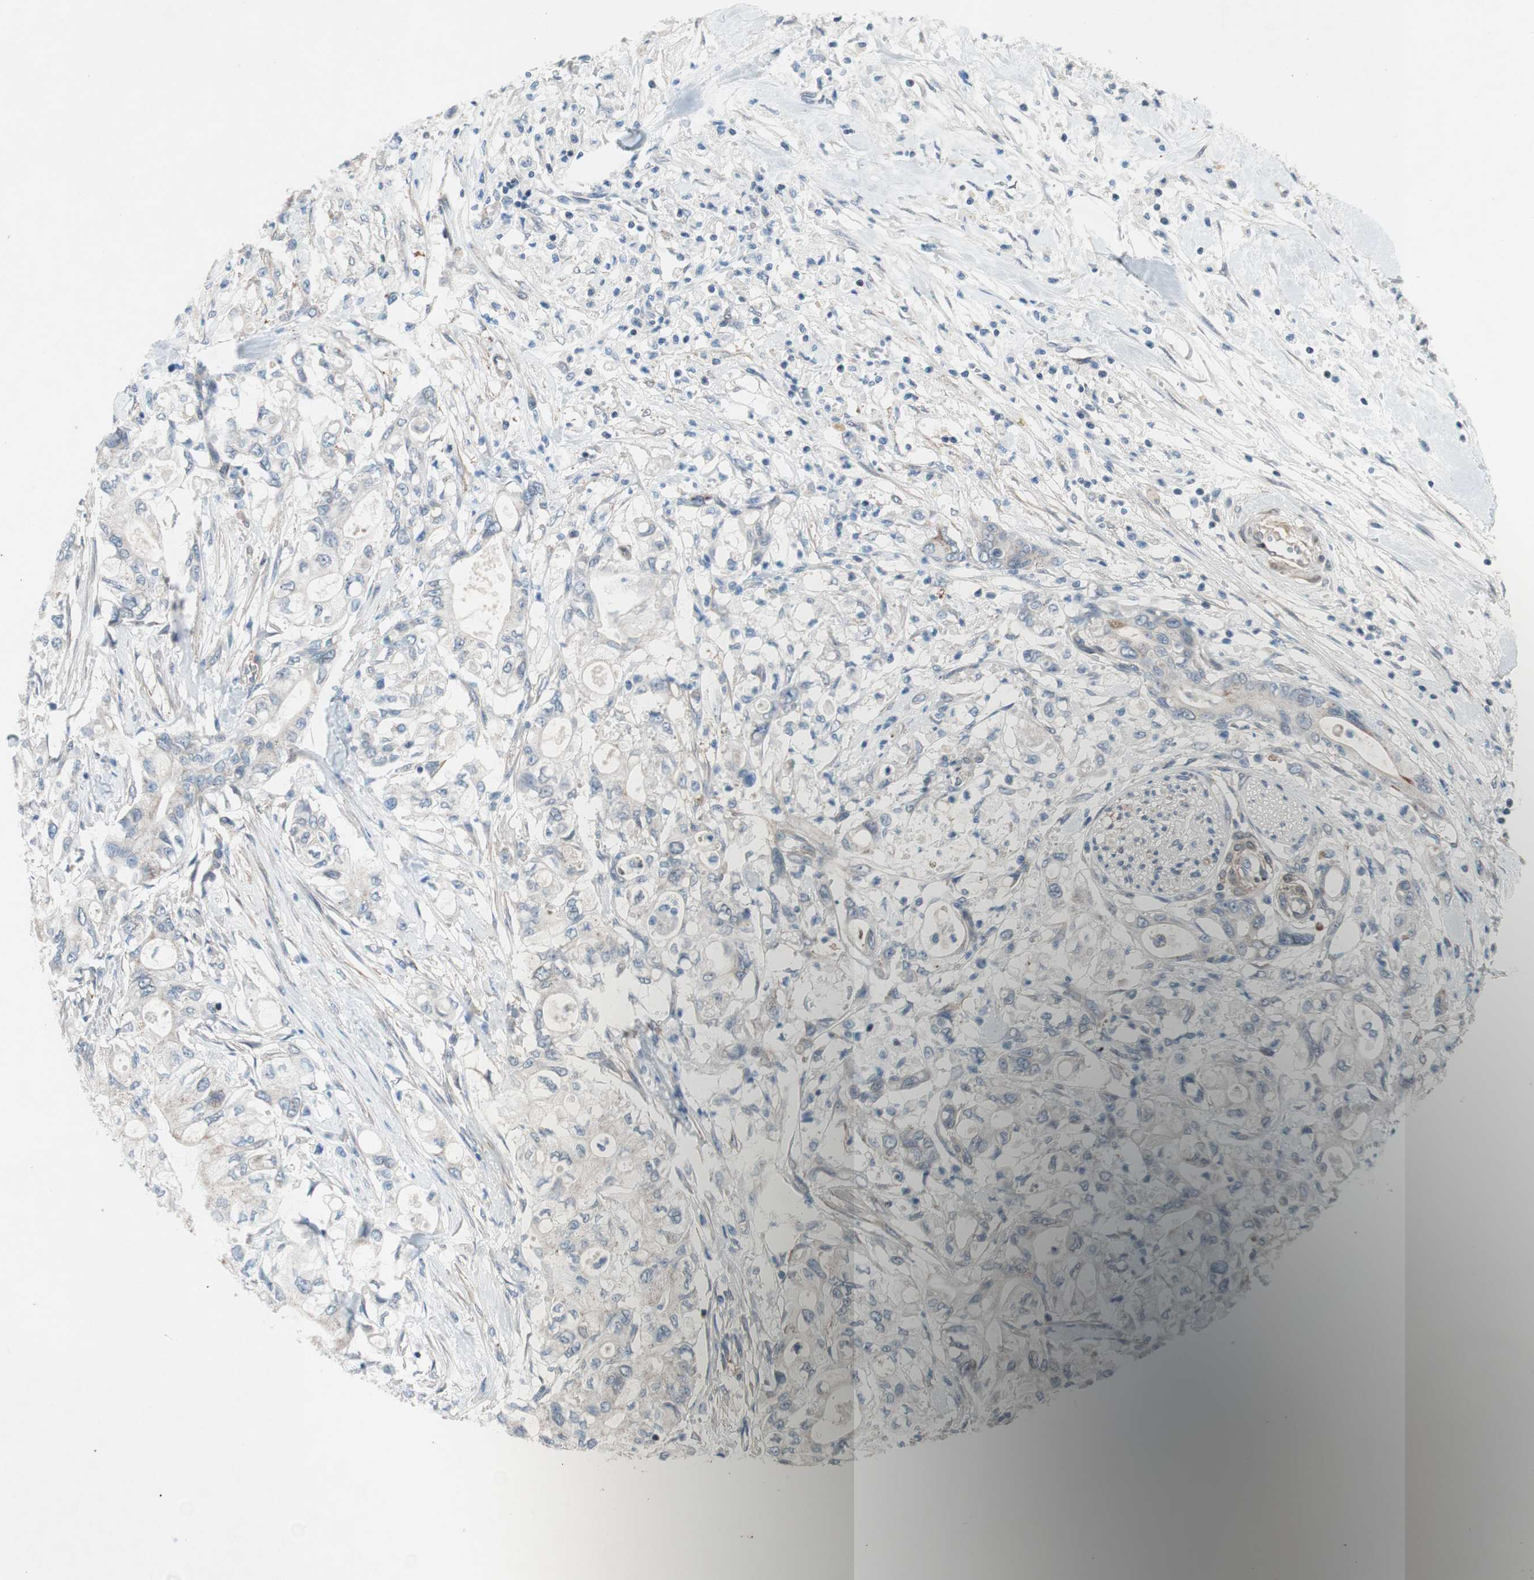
{"staining": {"intensity": "negative", "quantity": "none", "location": "none"}, "tissue": "pancreatic cancer", "cell_type": "Tumor cells", "image_type": "cancer", "snomed": [{"axis": "morphology", "description": "Adenocarcinoma, NOS"}, {"axis": "topography", "description": "Pancreas"}], "caption": "Immunohistochemistry (IHC) of adenocarcinoma (pancreatic) shows no staining in tumor cells. Brightfield microscopy of IHC stained with DAB (brown) and hematoxylin (blue), captured at high magnification.", "gene": "ARNT2", "patient": {"sex": "male", "age": 79}}